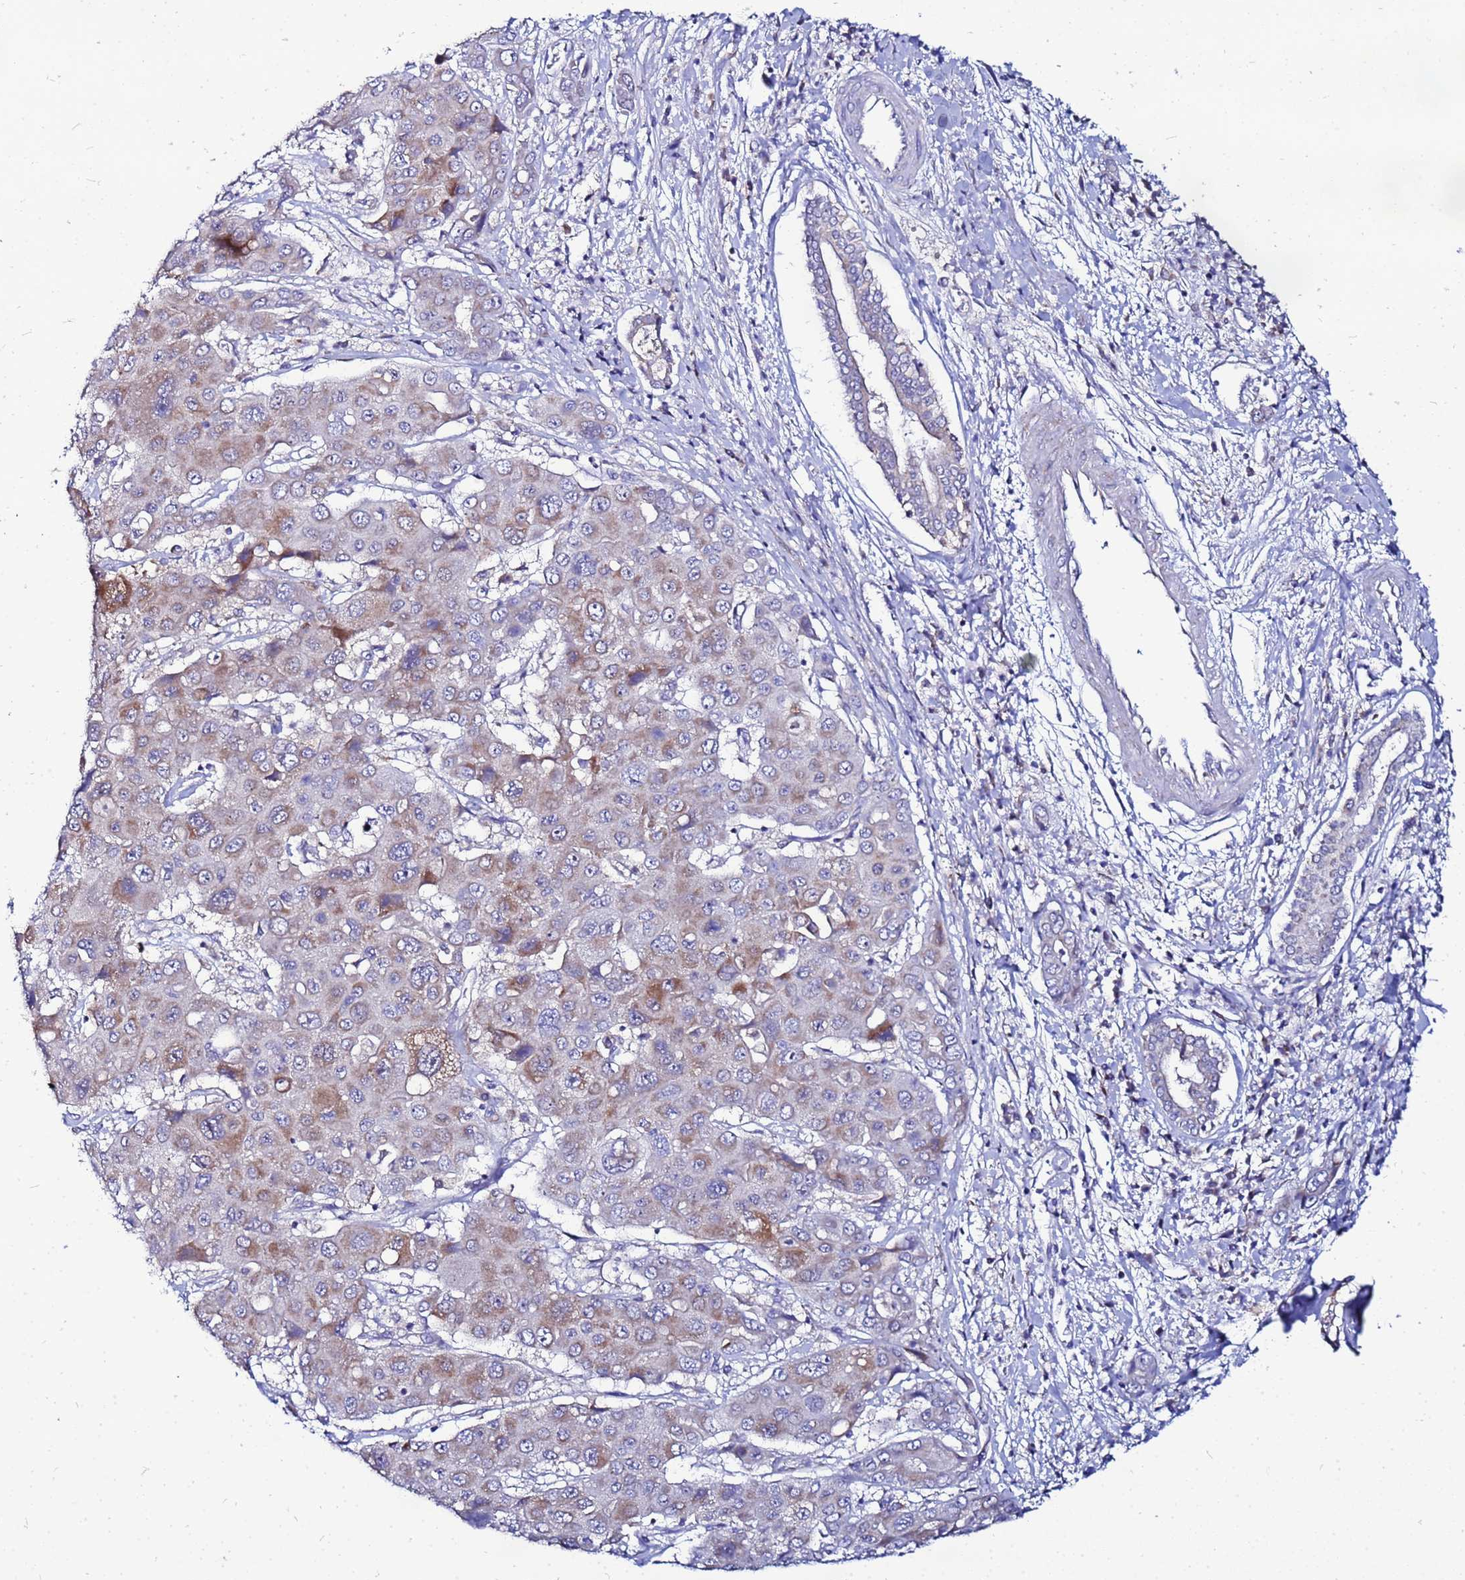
{"staining": {"intensity": "weak", "quantity": "25%-75%", "location": "cytoplasmic/membranous"}, "tissue": "liver cancer", "cell_type": "Tumor cells", "image_type": "cancer", "snomed": [{"axis": "morphology", "description": "Cholangiocarcinoma"}, {"axis": "topography", "description": "Liver"}], "caption": "Tumor cells exhibit weak cytoplasmic/membranous positivity in approximately 25%-75% of cells in liver cholangiocarcinoma.", "gene": "FAHD2A", "patient": {"sex": "male", "age": 67}}